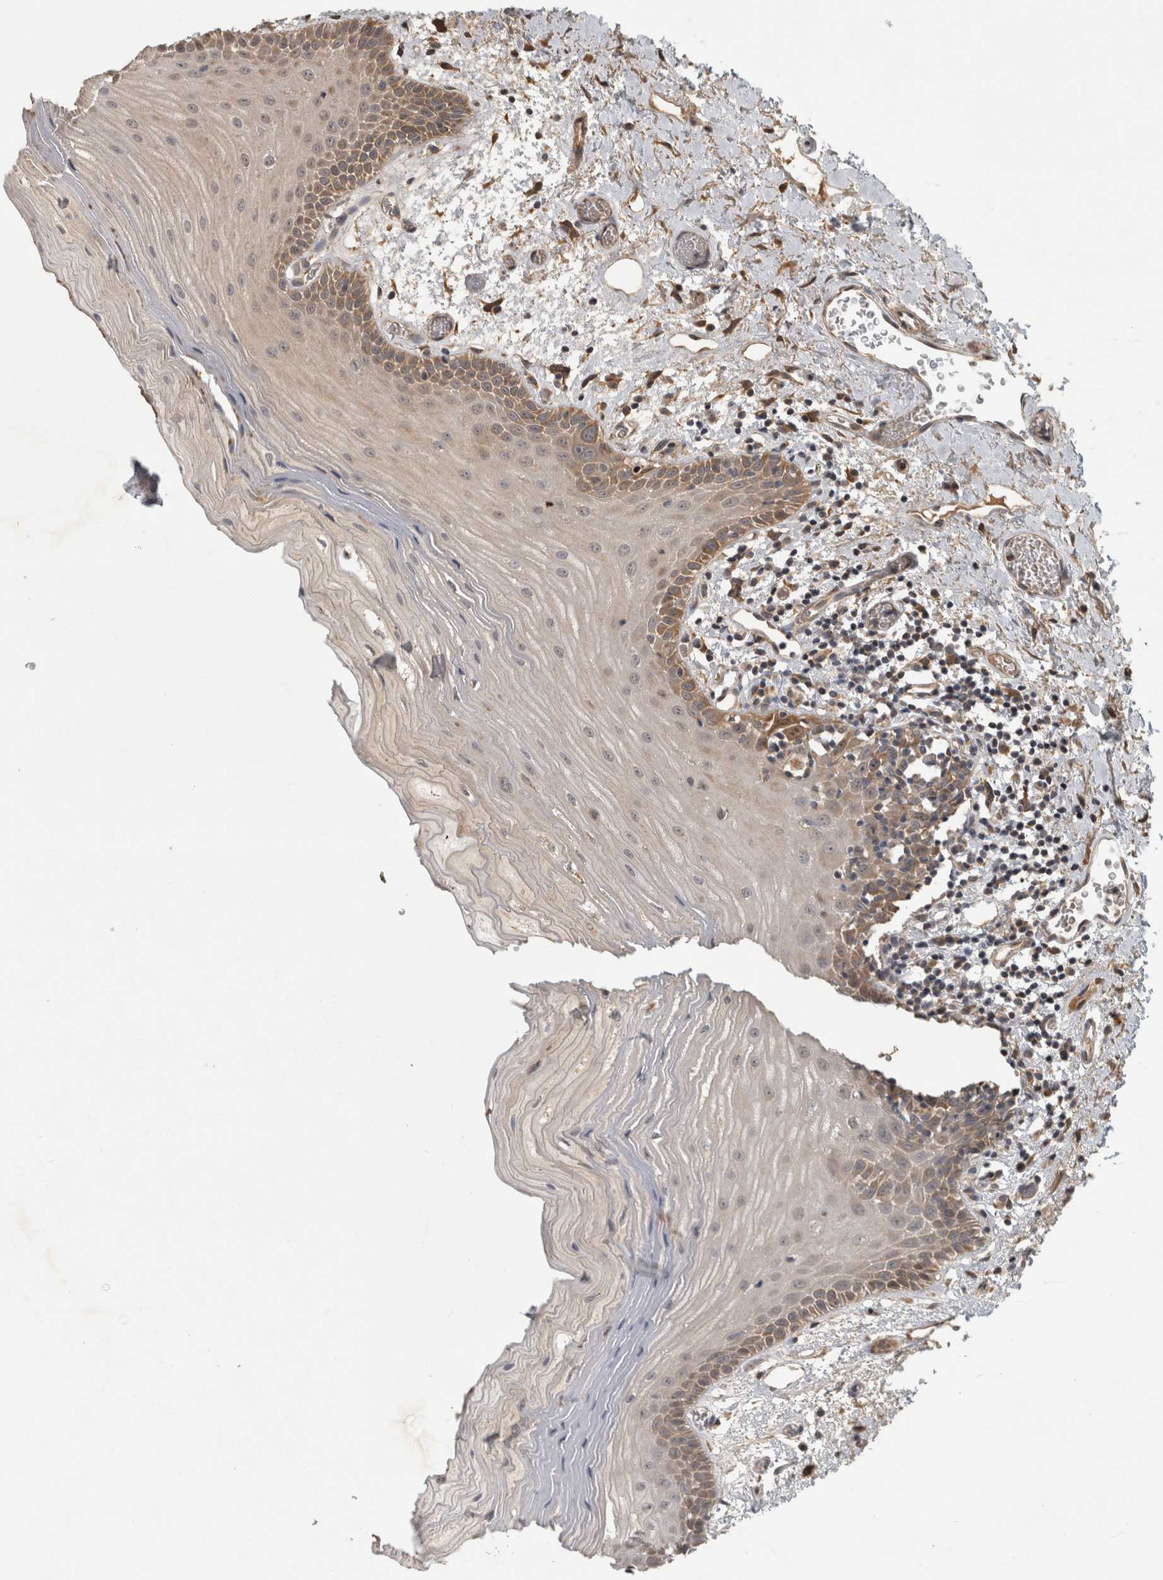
{"staining": {"intensity": "moderate", "quantity": "25%-75%", "location": "cytoplasmic/membranous"}, "tissue": "oral mucosa", "cell_type": "Squamous epithelial cells", "image_type": "normal", "snomed": [{"axis": "morphology", "description": "Normal tissue, NOS"}, {"axis": "topography", "description": "Oral tissue"}], "caption": "Immunohistochemistry of benign human oral mucosa reveals medium levels of moderate cytoplasmic/membranous positivity in about 25%-75% of squamous epithelial cells. The staining was performed using DAB, with brown indicating positive protein expression. Nuclei are stained blue with hematoxylin.", "gene": "TRMT61B", "patient": {"sex": "male", "age": 52}}